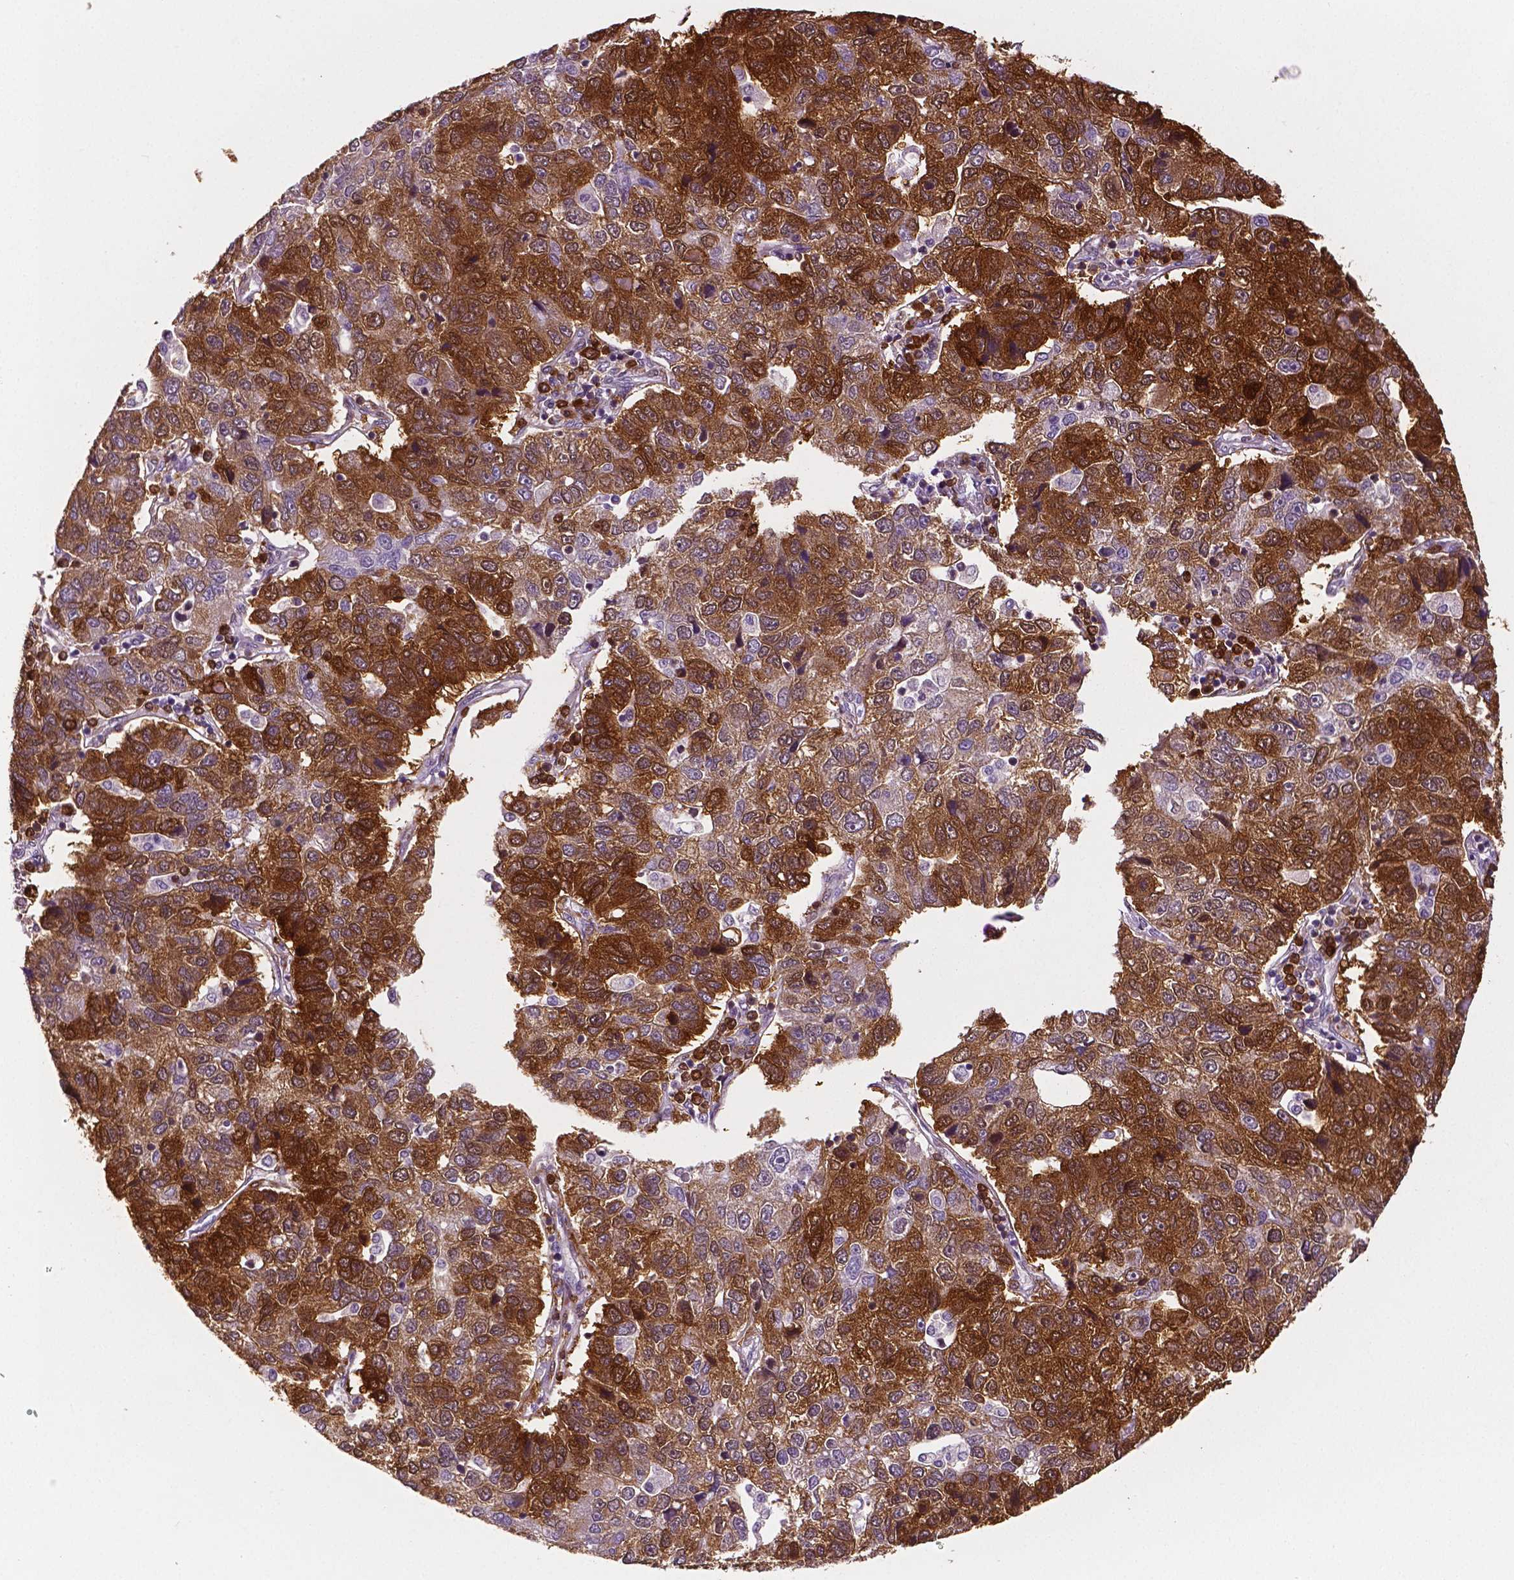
{"staining": {"intensity": "strong", "quantity": ">75%", "location": "cytoplasmic/membranous,nuclear"}, "tissue": "pancreatic cancer", "cell_type": "Tumor cells", "image_type": "cancer", "snomed": [{"axis": "morphology", "description": "Adenocarcinoma, NOS"}, {"axis": "topography", "description": "Pancreas"}], "caption": "DAB (3,3'-diaminobenzidine) immunohistochemical staining of human pancreatic cancer exhibits strong cytoplasmic/membranous and nuclear protein staining in approximately >75% of tumor cells.", "gene": "PHGDH", "patient": {"sex": "female", "age": 61}}